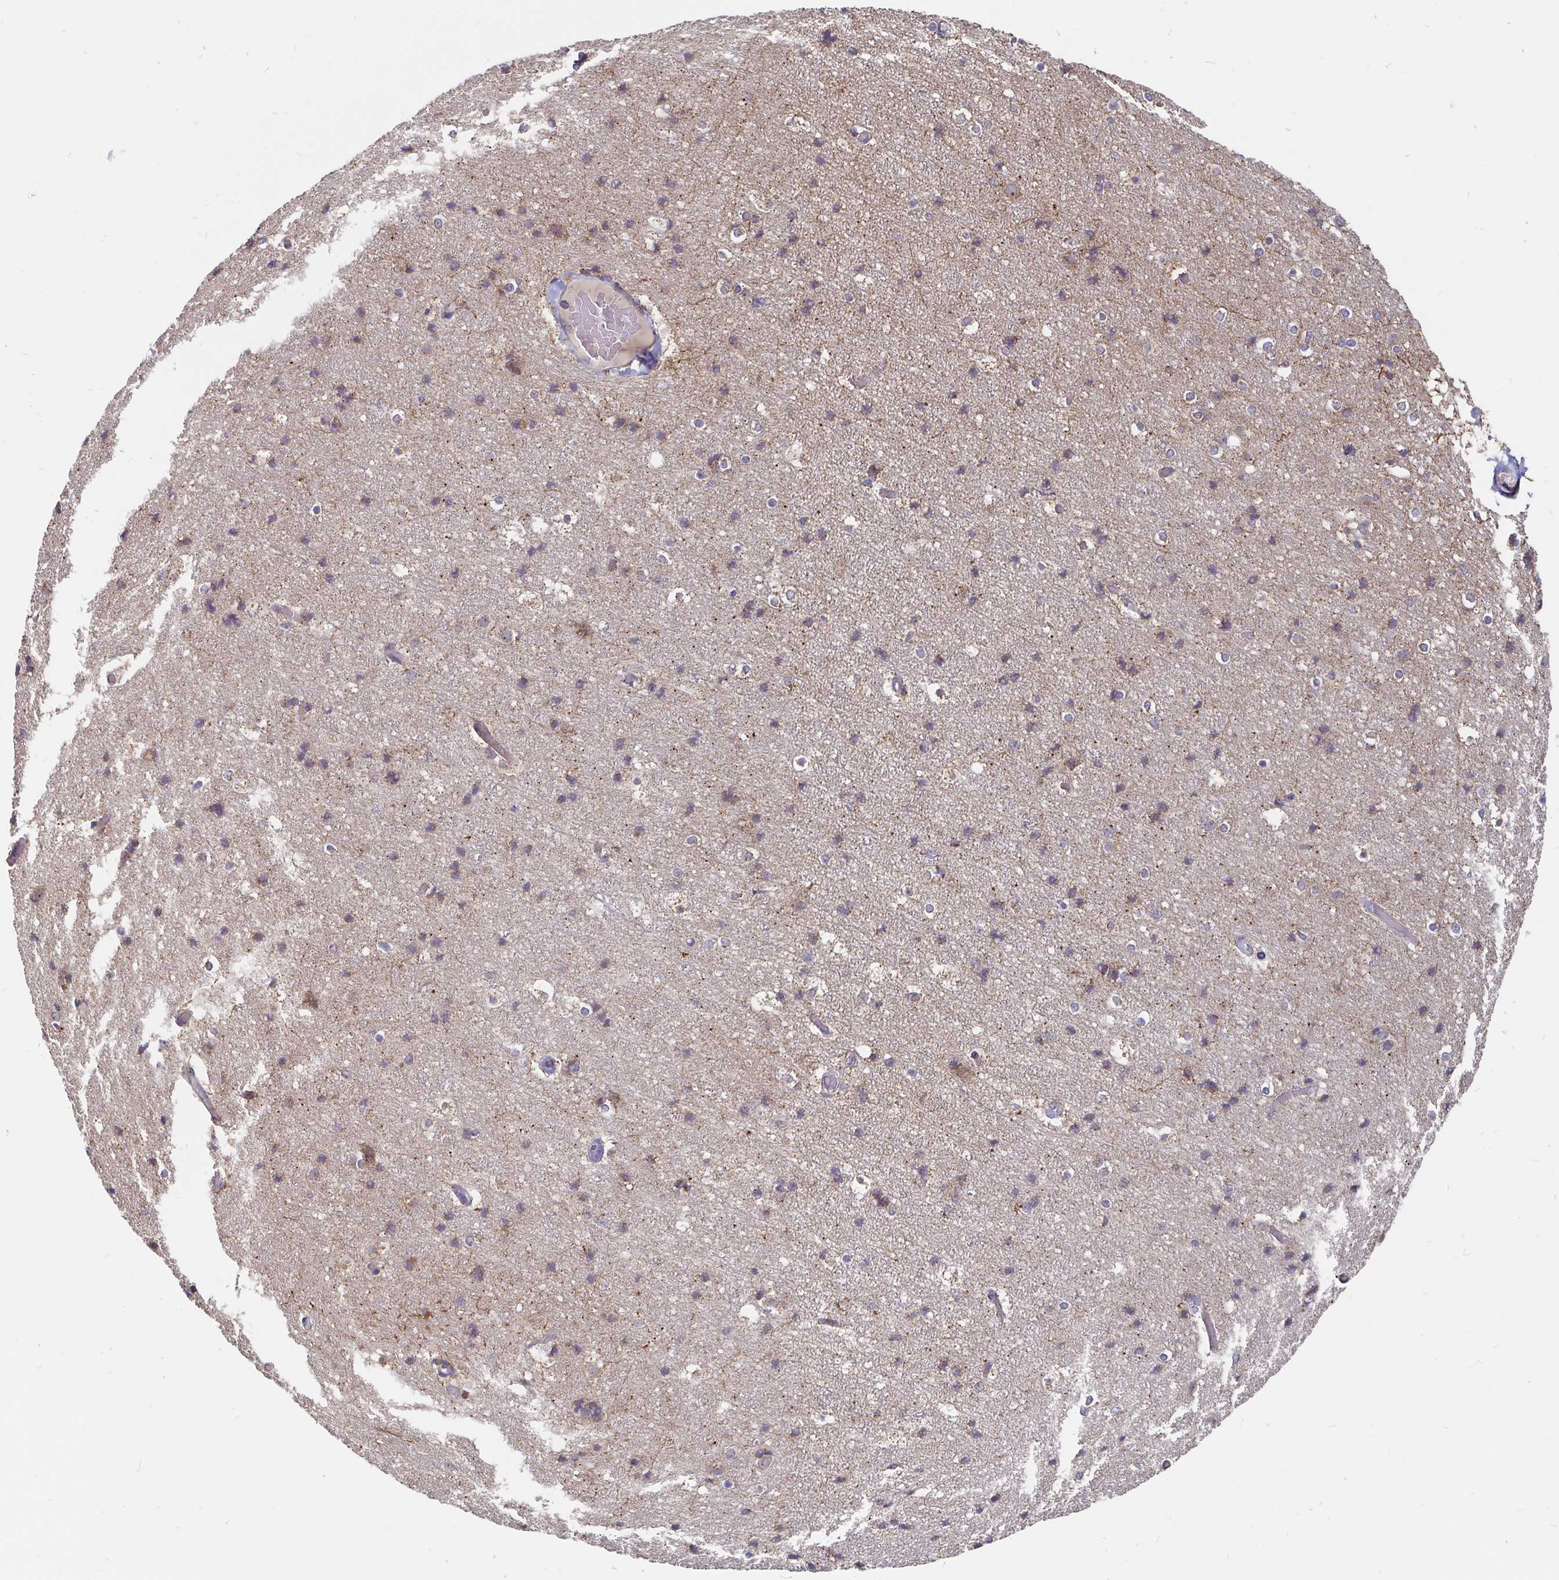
{"staining": {"intensity": "negative", "quantity": "none", "location": "none"}, "tissue": "cerebral cortex", "cell_type": "Endothelial cells", "image_type": "normal", "snomed": [{"axis": "morphology", "description": "Normal tissue, NOS"}, {"axis": "topography", "description": "Cerebral cortex"}], "caption": "An immunohistochemistry (IHC) image of normal cerebral cortex is shown. There is no staining in endothelial cells of cerebral cortex.", "gene": "PDF", "patient": {"sex": "female", "age": 52}}